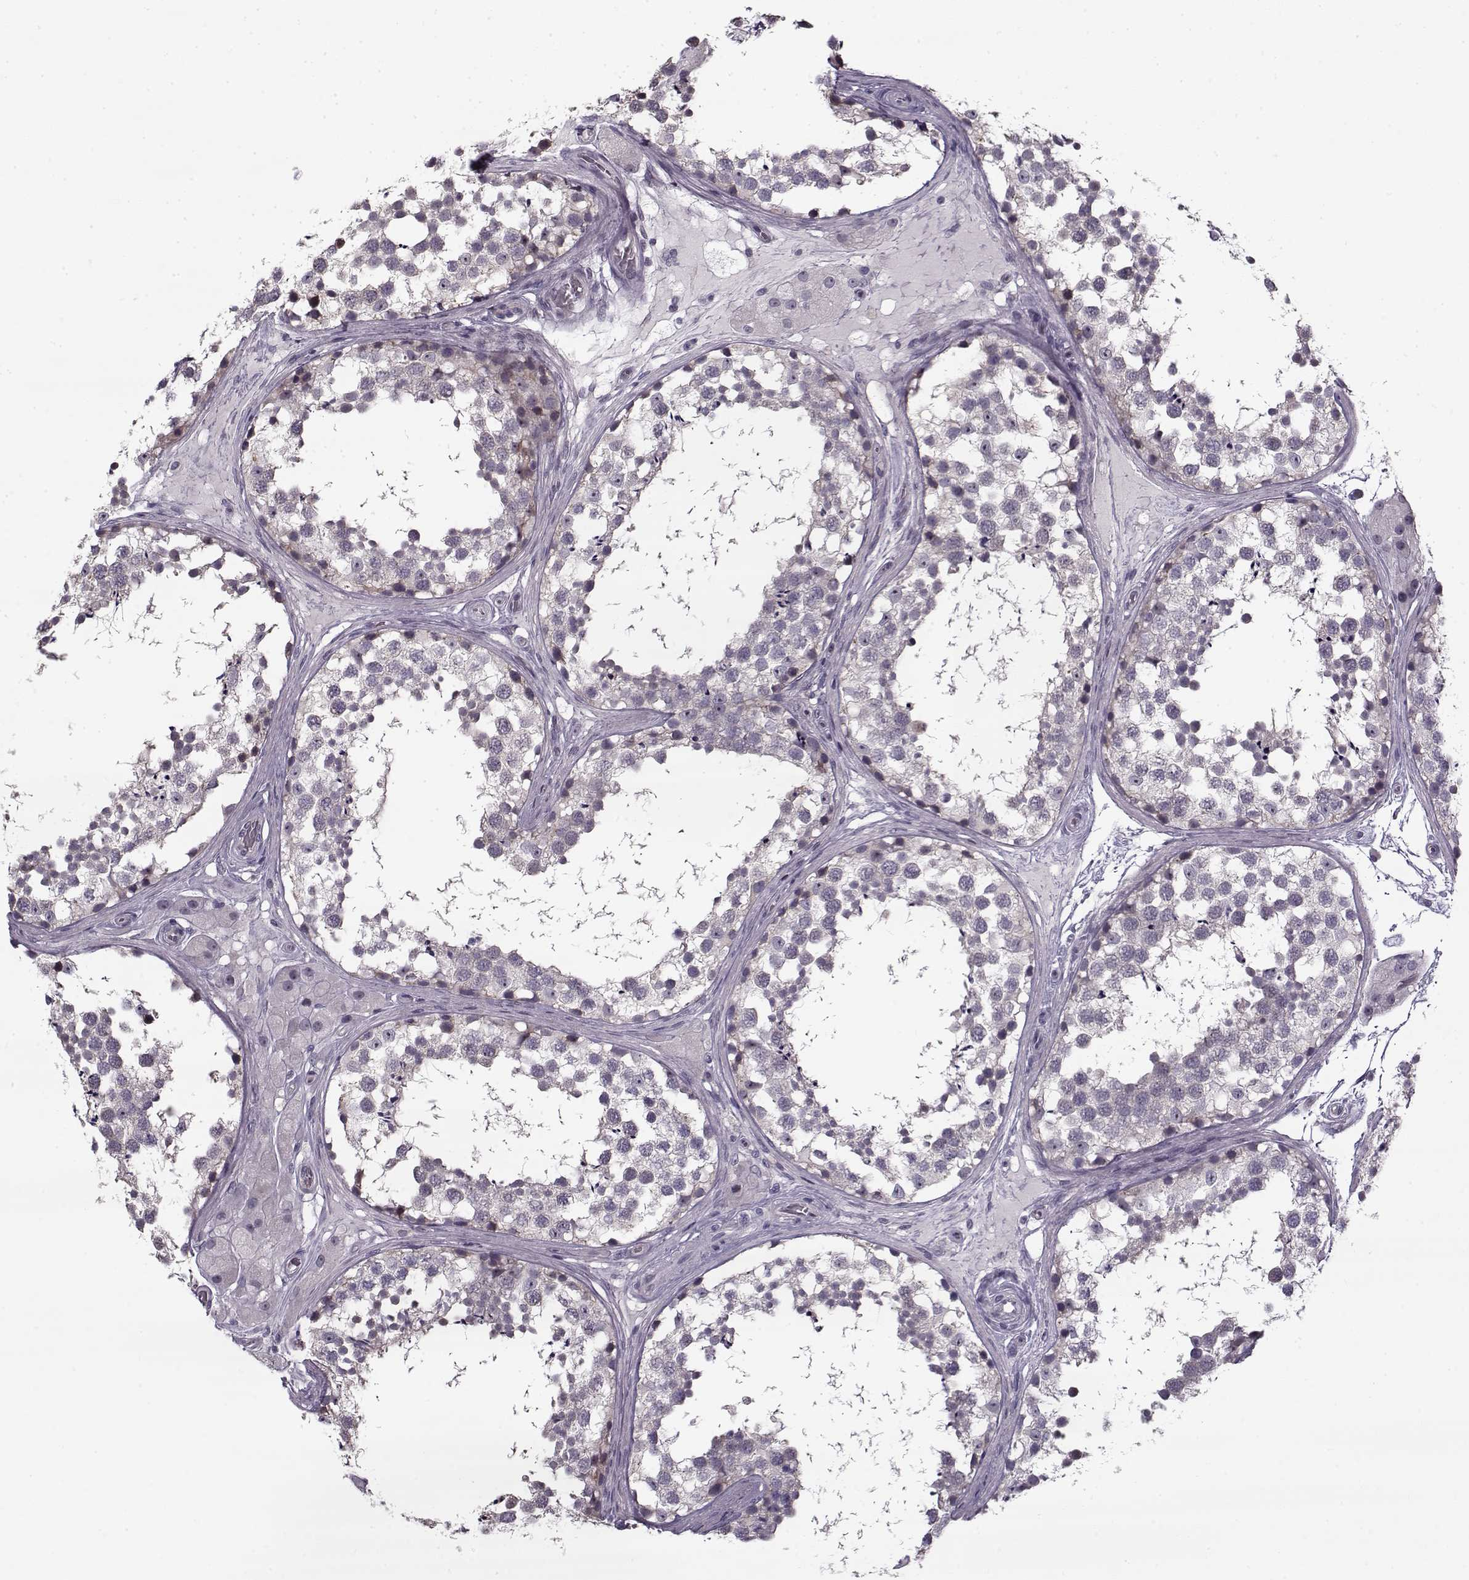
{"staining": {"intensity": "negative", "quantity": "none", "location": "none"}, "tissue": "testis", "cell_type": "Cells in seminiferous ducts", "image_type": "normal", "snomed": [{"axis": "morphology", "description": "Normal tissue, NOS"}, {"axis": "morphology", "description": "Seminoma, NOS"}, {"axis": "topography", "description": "Testis"}], "caption": "Immunohistochemistry (IHC) of unremarkable human testis reveals no positivity in cells in seminiferous ducts.", "gene": "PNMT", "patient": {"sex": "male", "age": 65}}